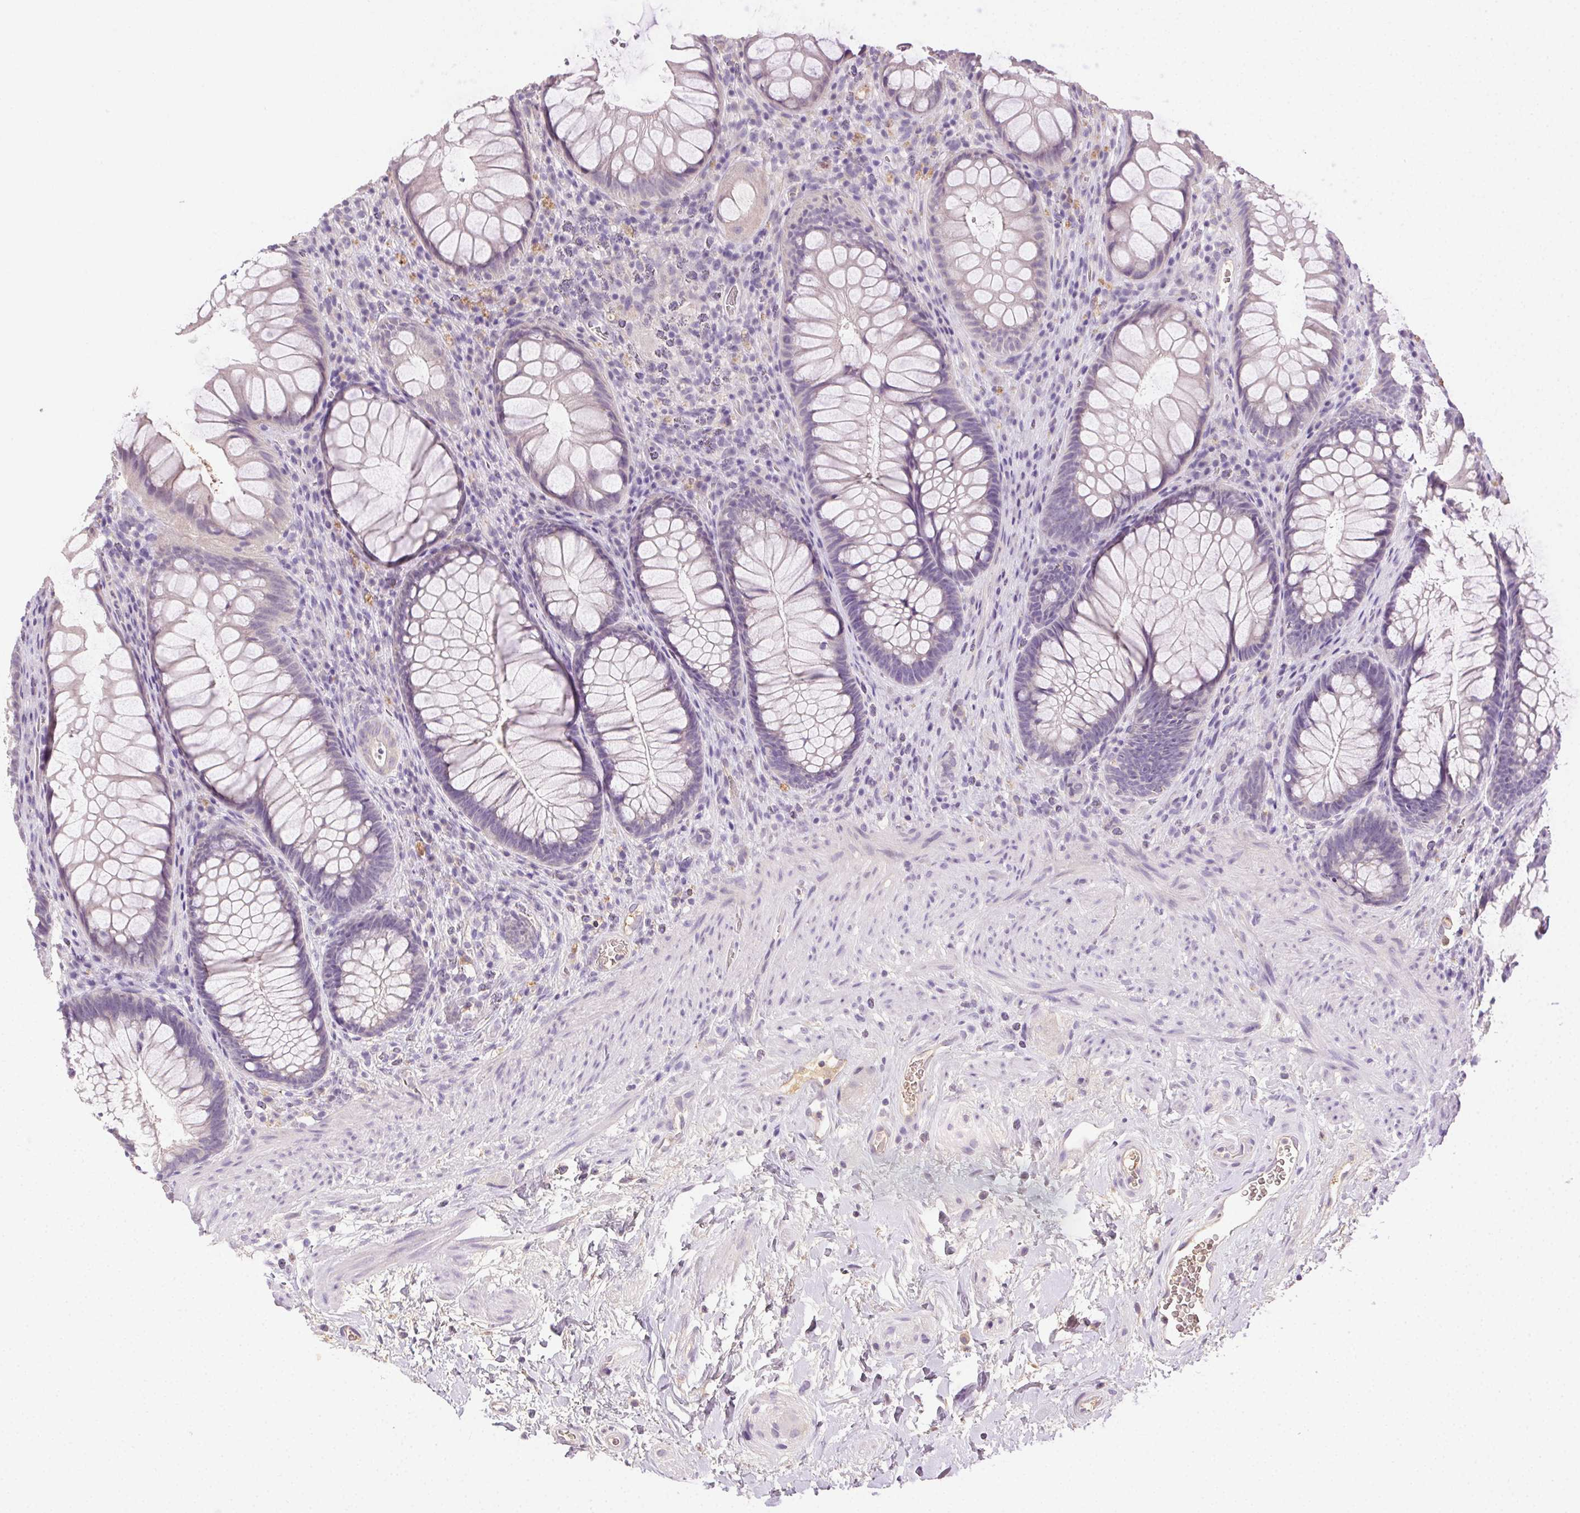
{"staining": {"intensity": "negative", "quantity": "none", "location": "none"}, "tissue": "rectum", "cell_type": "Glandular cells", "image_type": "normal", "snomed": [{"axis": "morphology", "description": "Normal tissue, NOS"}, {"axis": "topography", "description": "Smooth muscle"}, {"axis": "topography", "description": "Rectum"}], "caption": "High magnification brightfield microscopy of benign rectum stained with DAB (brown) and counterstained with hematoxylin (blue): glandular cells show no significant staining. (DAB immunohistochemistry (IHC) visualized using brightfield microscopy, high magnification).", "gene": "BPIFB2", "patient": {"sex": "male", "age": 53}}